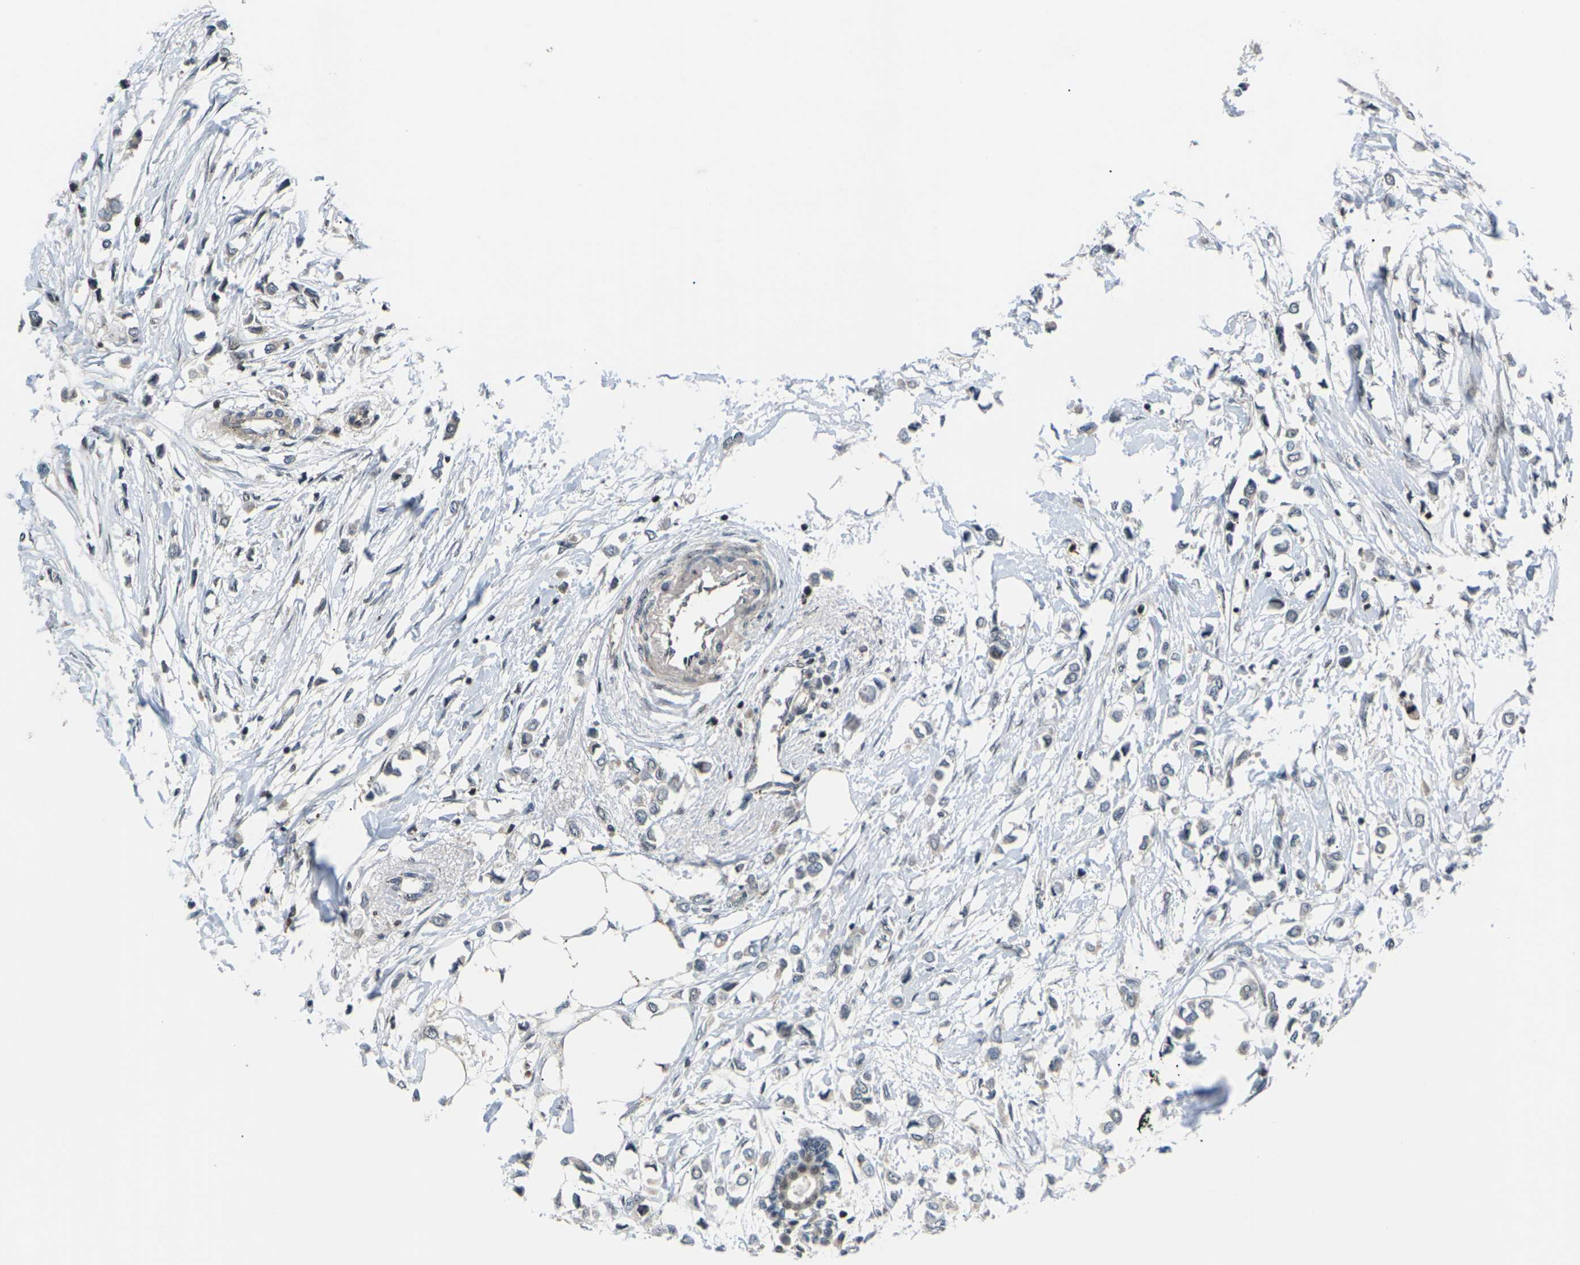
{"staining": {"intensity": "negative", "quantity": "none", "location": "none"}, "tissue": "breast cancer", "cell_type": "Tumor cells", "image_type": "cancer", "snomed": [{"axis": "morphology", "description": "Lobular carcinoma"}, {"axis": "topography", "description": "Breast"}], "caption": "High power microscopy photomicrograph of an immunohistochemistry histopathology image of lobular carcinoma (breast), revealing no significant expression in tumor cells.", "gene": "RPS6KA3", "patient": {"sex": "female", "age": 51}}